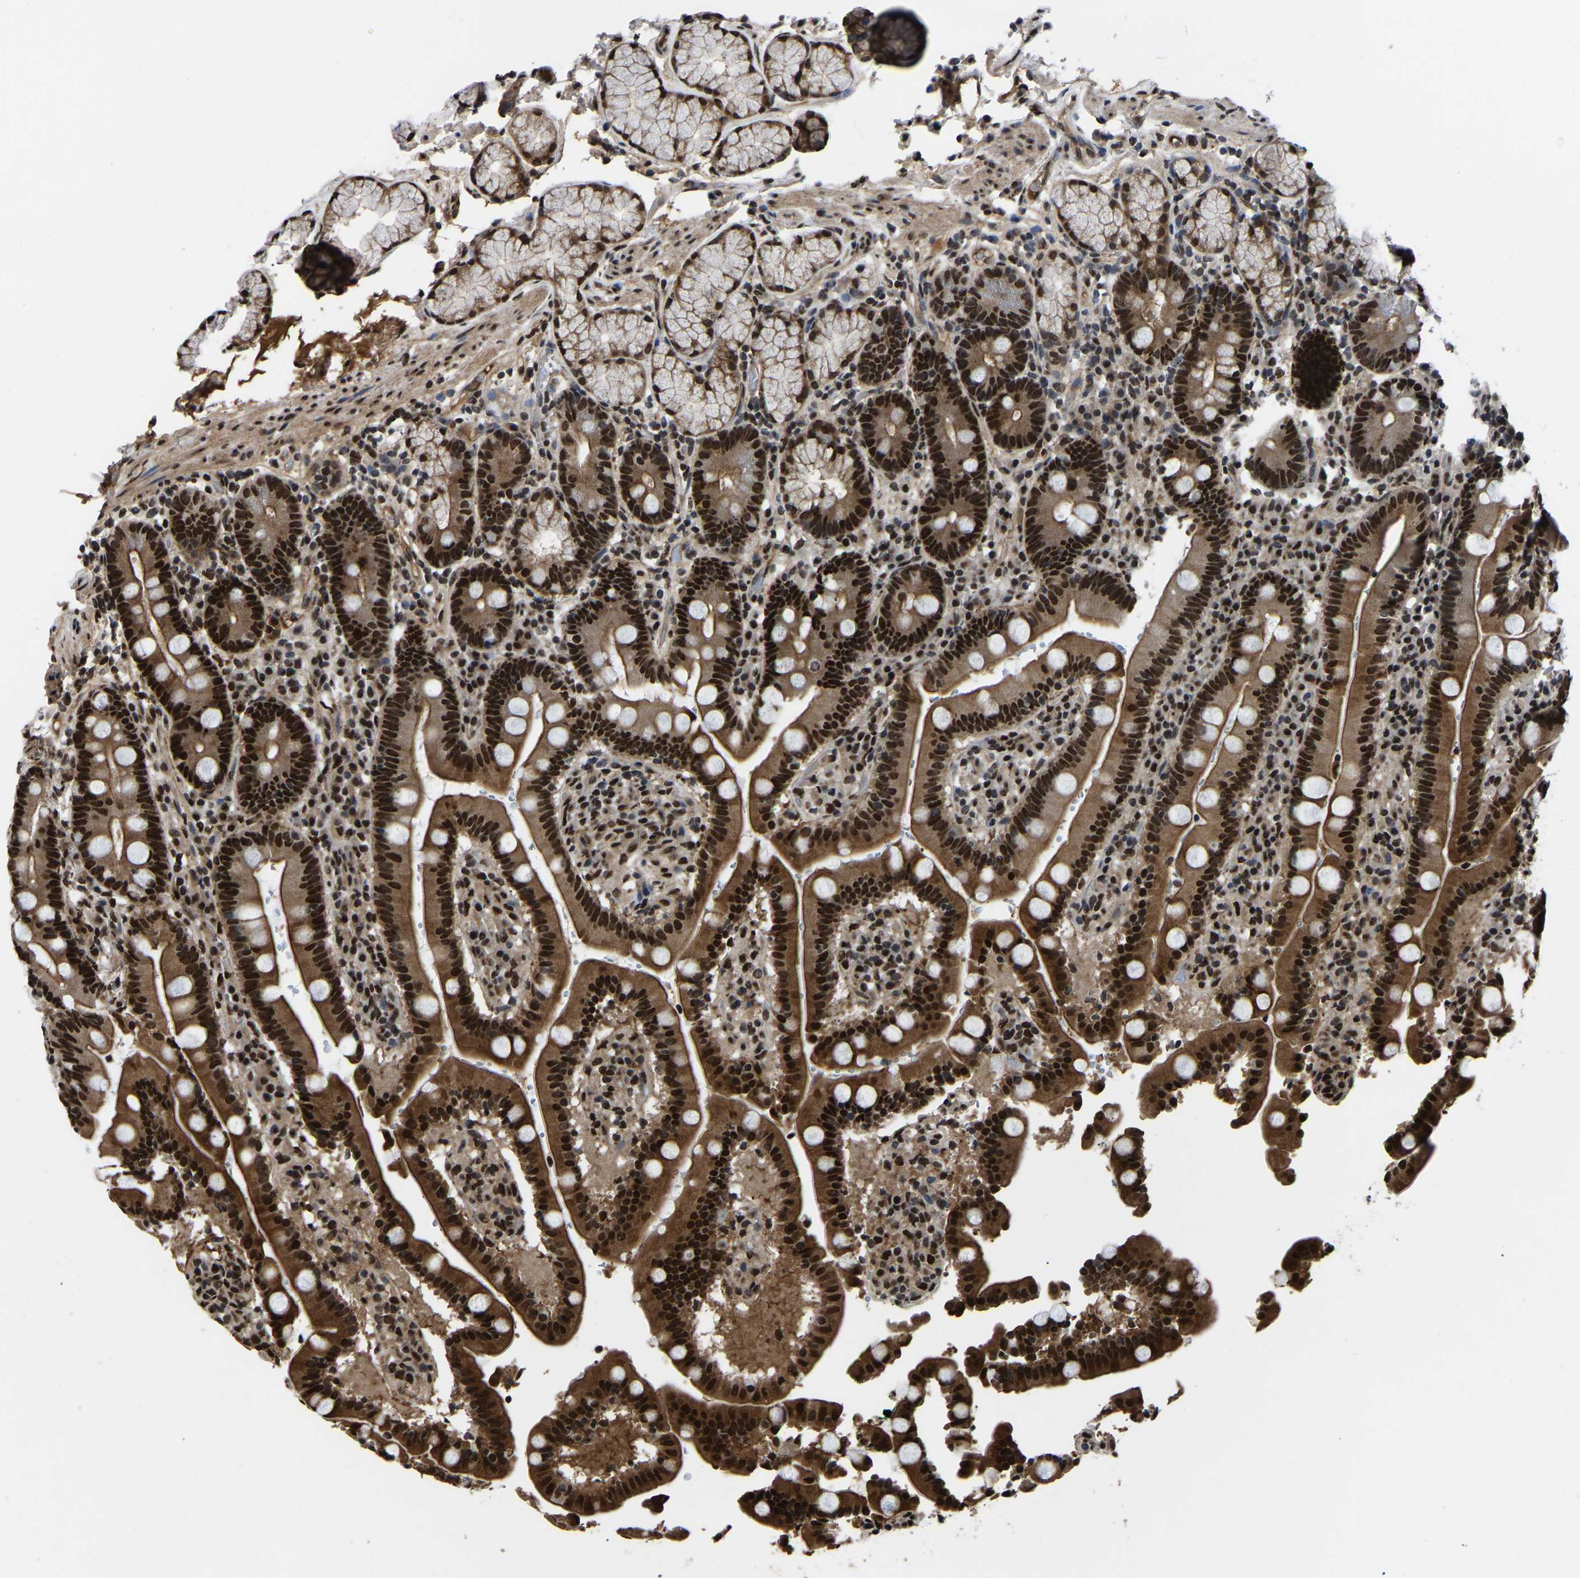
{"staining": {"intensity": "strong", "quantity": ">75%", "location": "cytoplasmic/membranous,nuclear"}, "tissue": "duodenum", "cell_type": "Glandular cells", "image_type": "normal", "snomed": [{"axis": "morphology", "description": "Normal tissue, NOS"}, {"axis": "topography", "description": "Small intestine, NOS"}], "caption": "Glandular cells show high levels of strong cytoplasmic/membranous,nuclear positivity in approximately >75% of cells in benign human duodenum. The staining was performed using DAB, with brown indicating positive protein expression. Nuclei are stained blue with hematoxylin.", "gene": "TRIM35", "patient": {"sex": "female", "age": 71}}